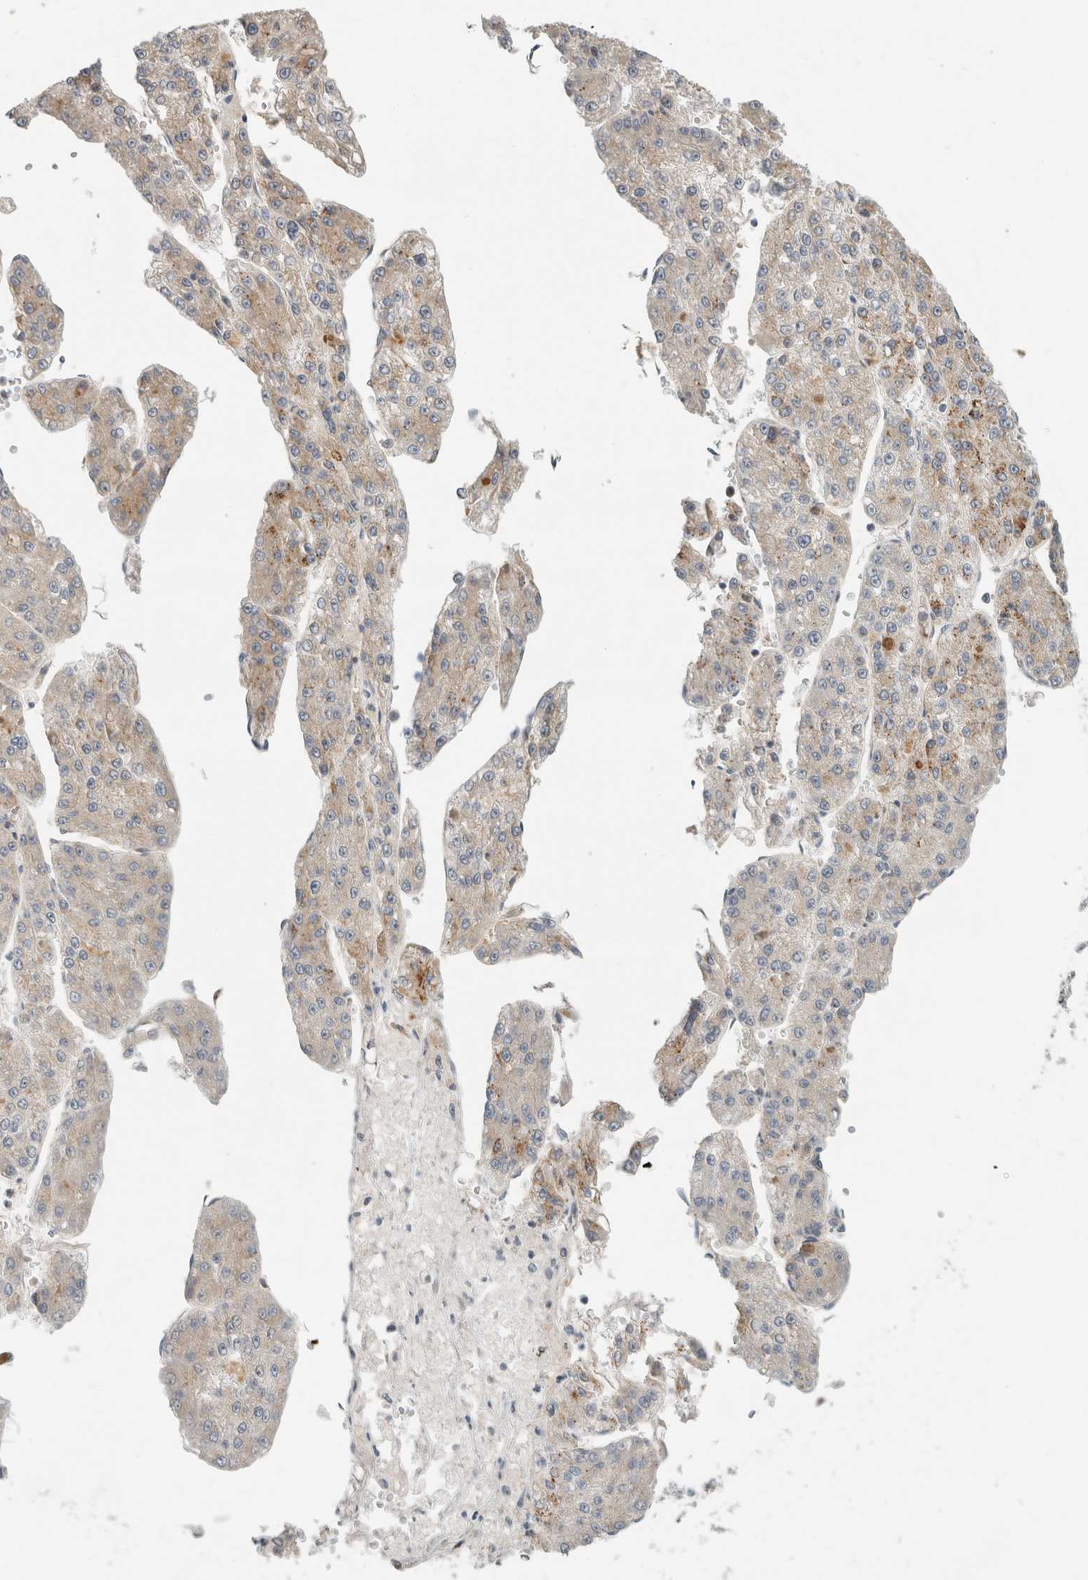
{"staining": {"intensity": "weak", "quantity": "25%-75%", "location": "cytoplasmic/membranous"}, "tissue": "liver cancer", "cell_type": "Tumor cells", "image_type": "cancer", "snomed": [{"axis": "morphology", "description": "Carcinoma, Hepatocellular, NOS"}, {"axis": "topography", "description": "Liver"}], "caption": "A low amount of weak cytoplasmic/membranous positivity is appreciated in approximately 25%-75% of tumor cells in hepatocellular carcinoma (liver) tissue.", "gene": "KPNA5", "patient": {"sex": "female", "age": 73}}